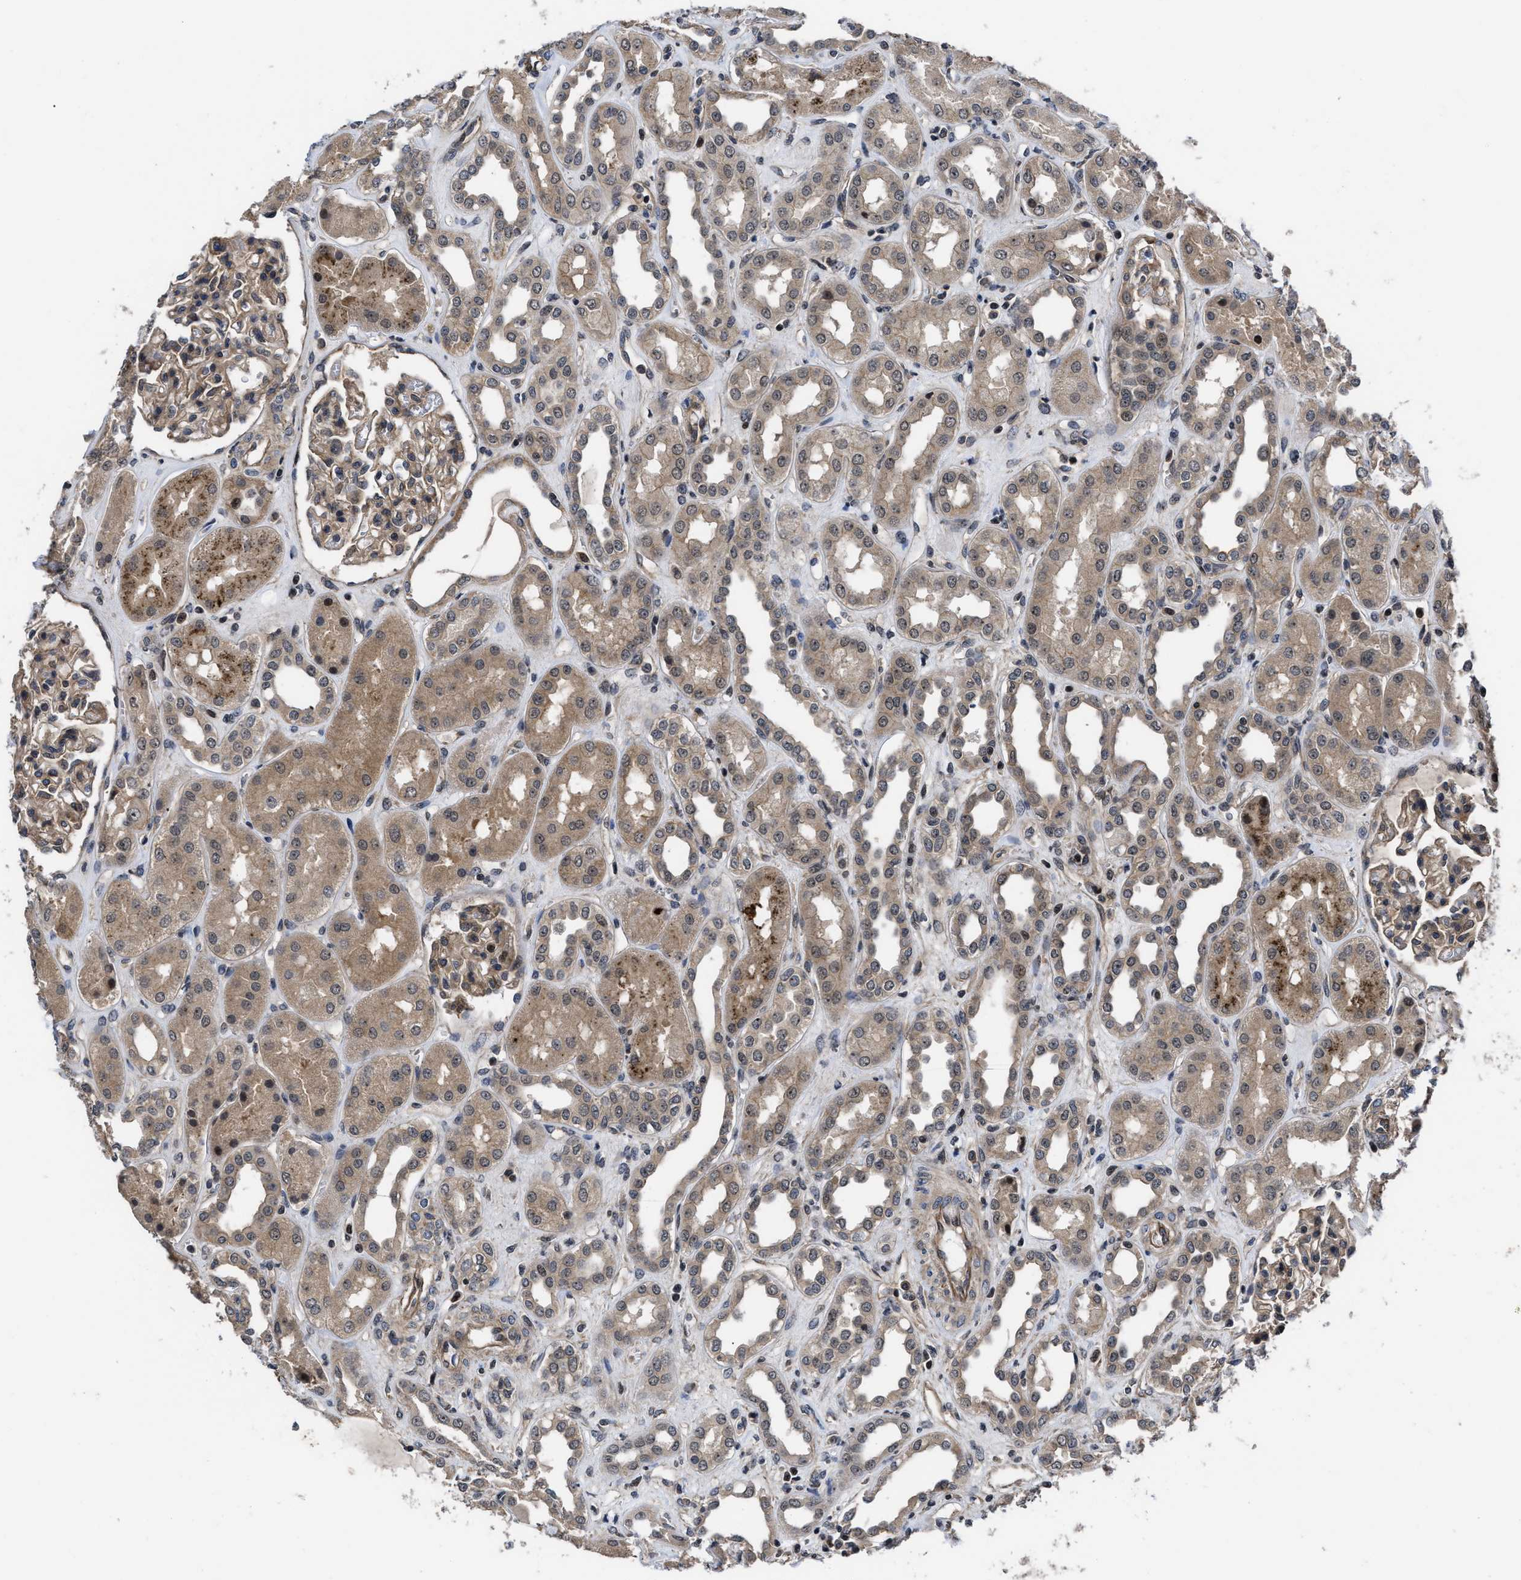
{"staining": {"intensity": "moderate", "quantity": "25%-75%", "location": "cytoplasmic/membranous"}, "tissue": "kidney", "cell_type": "Cells in glomeruli", "image_type": "normal", "snomed": [{"axis": "morphology", "description": "Normal tissue, NOS"}, {"axis": "topography", "description": "Kidney"}], "caption": "Kidney was stained to show a protein in brown. There is medium levels of moderate cytoplasmic/membranous staining in about 25%-75% of cells in glomeruli.", "gene": "DNAJC14", "patient": {"sex": "male", "age": 59}}